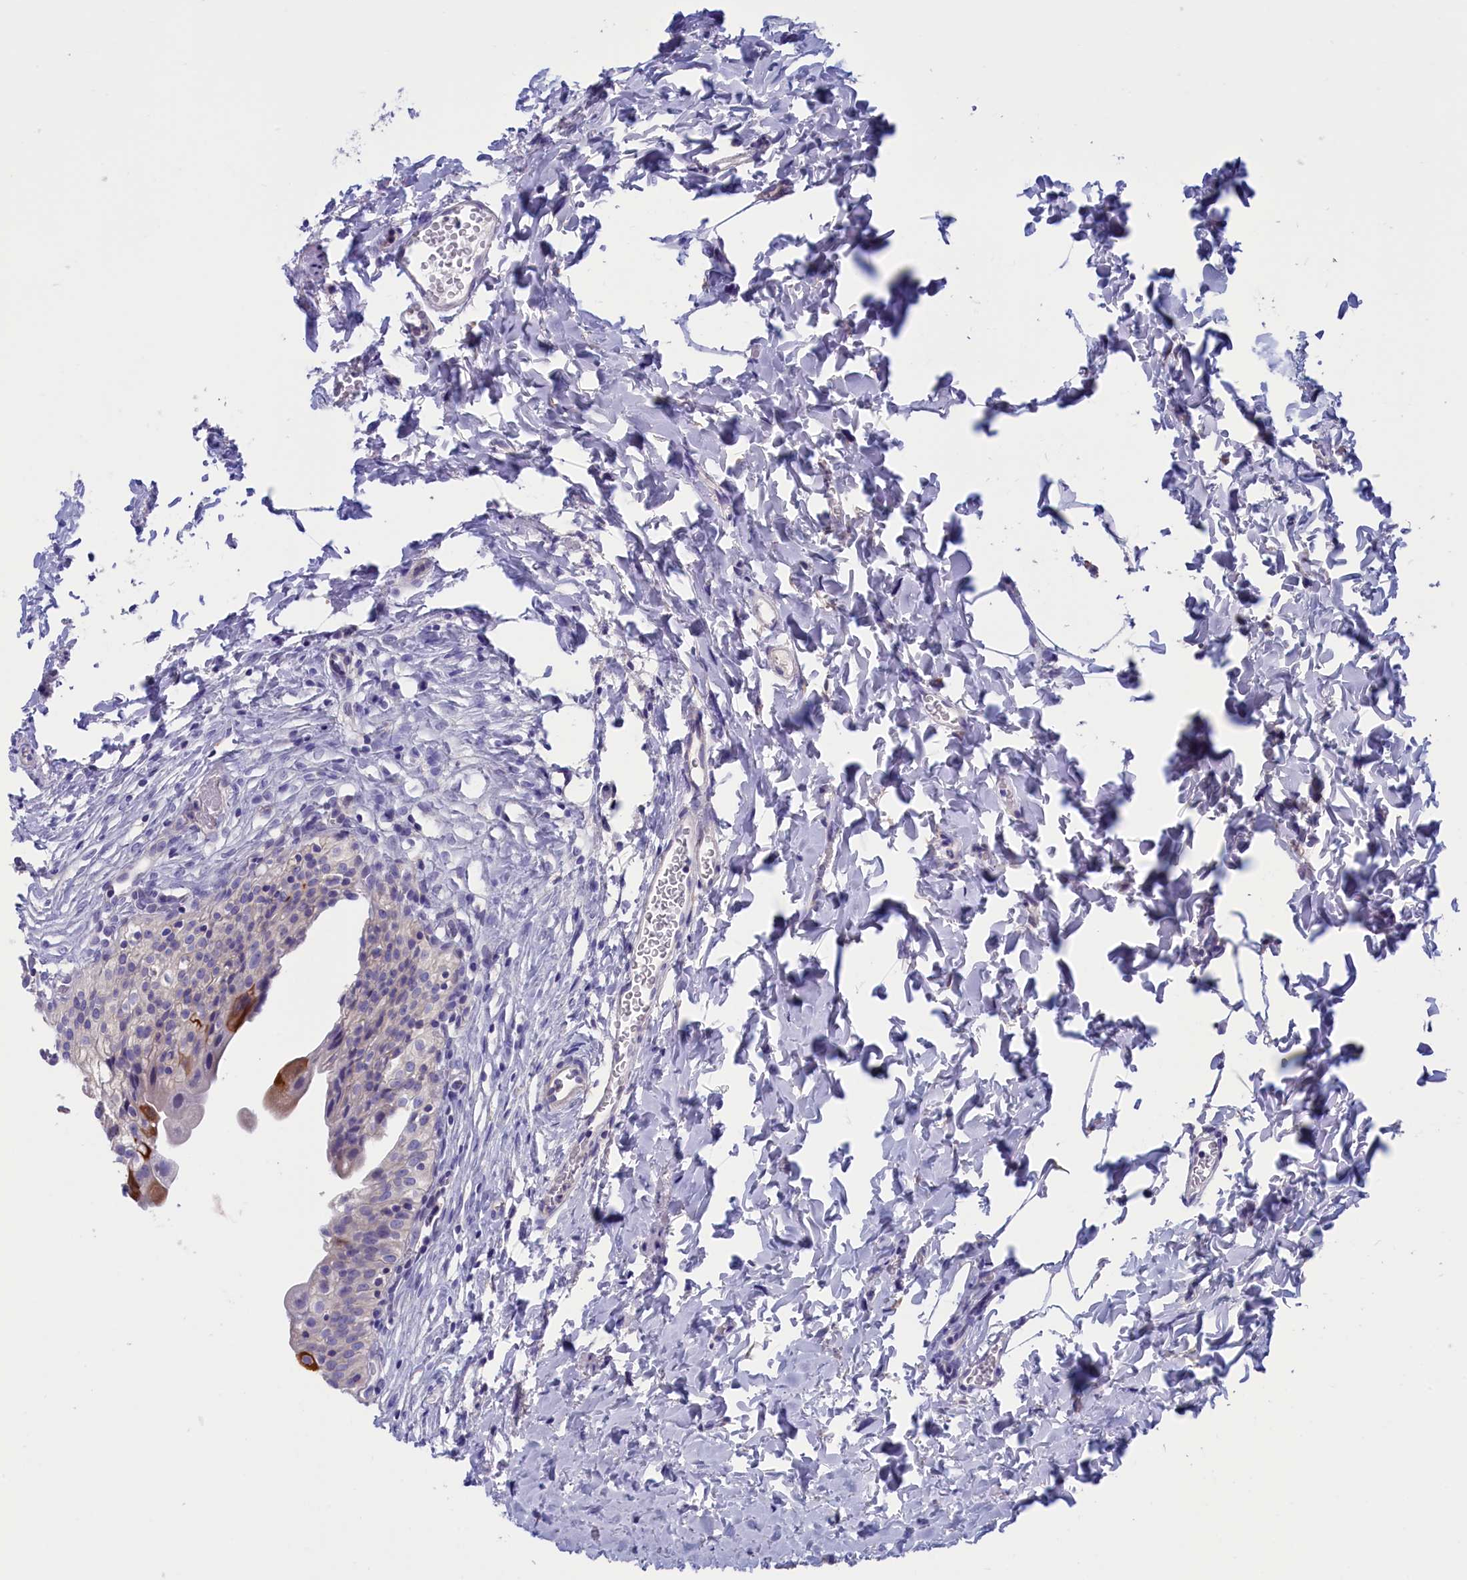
{"staining": {"intensity": "moderate", "quantity": "<25%", "location": "cytoplasmic/membranous"}, "tissue": "urinary bladder", "cell_type": "Urothelial cells", "image_type": "normal", "snomed": [{"axis": "morphology", "description": "Normal tissue, NOS"}, {"axis": "topography", "description": "Urinary bladder"}], "caption": "Immunohistochemical staining of benign urinary bladder reveals low levels of moderate cytoplasmic/membranous staining in approximately <25% of urothelial cells.", "gene": "VPS35L", "patient": {"sex": "male", "age": 55}}